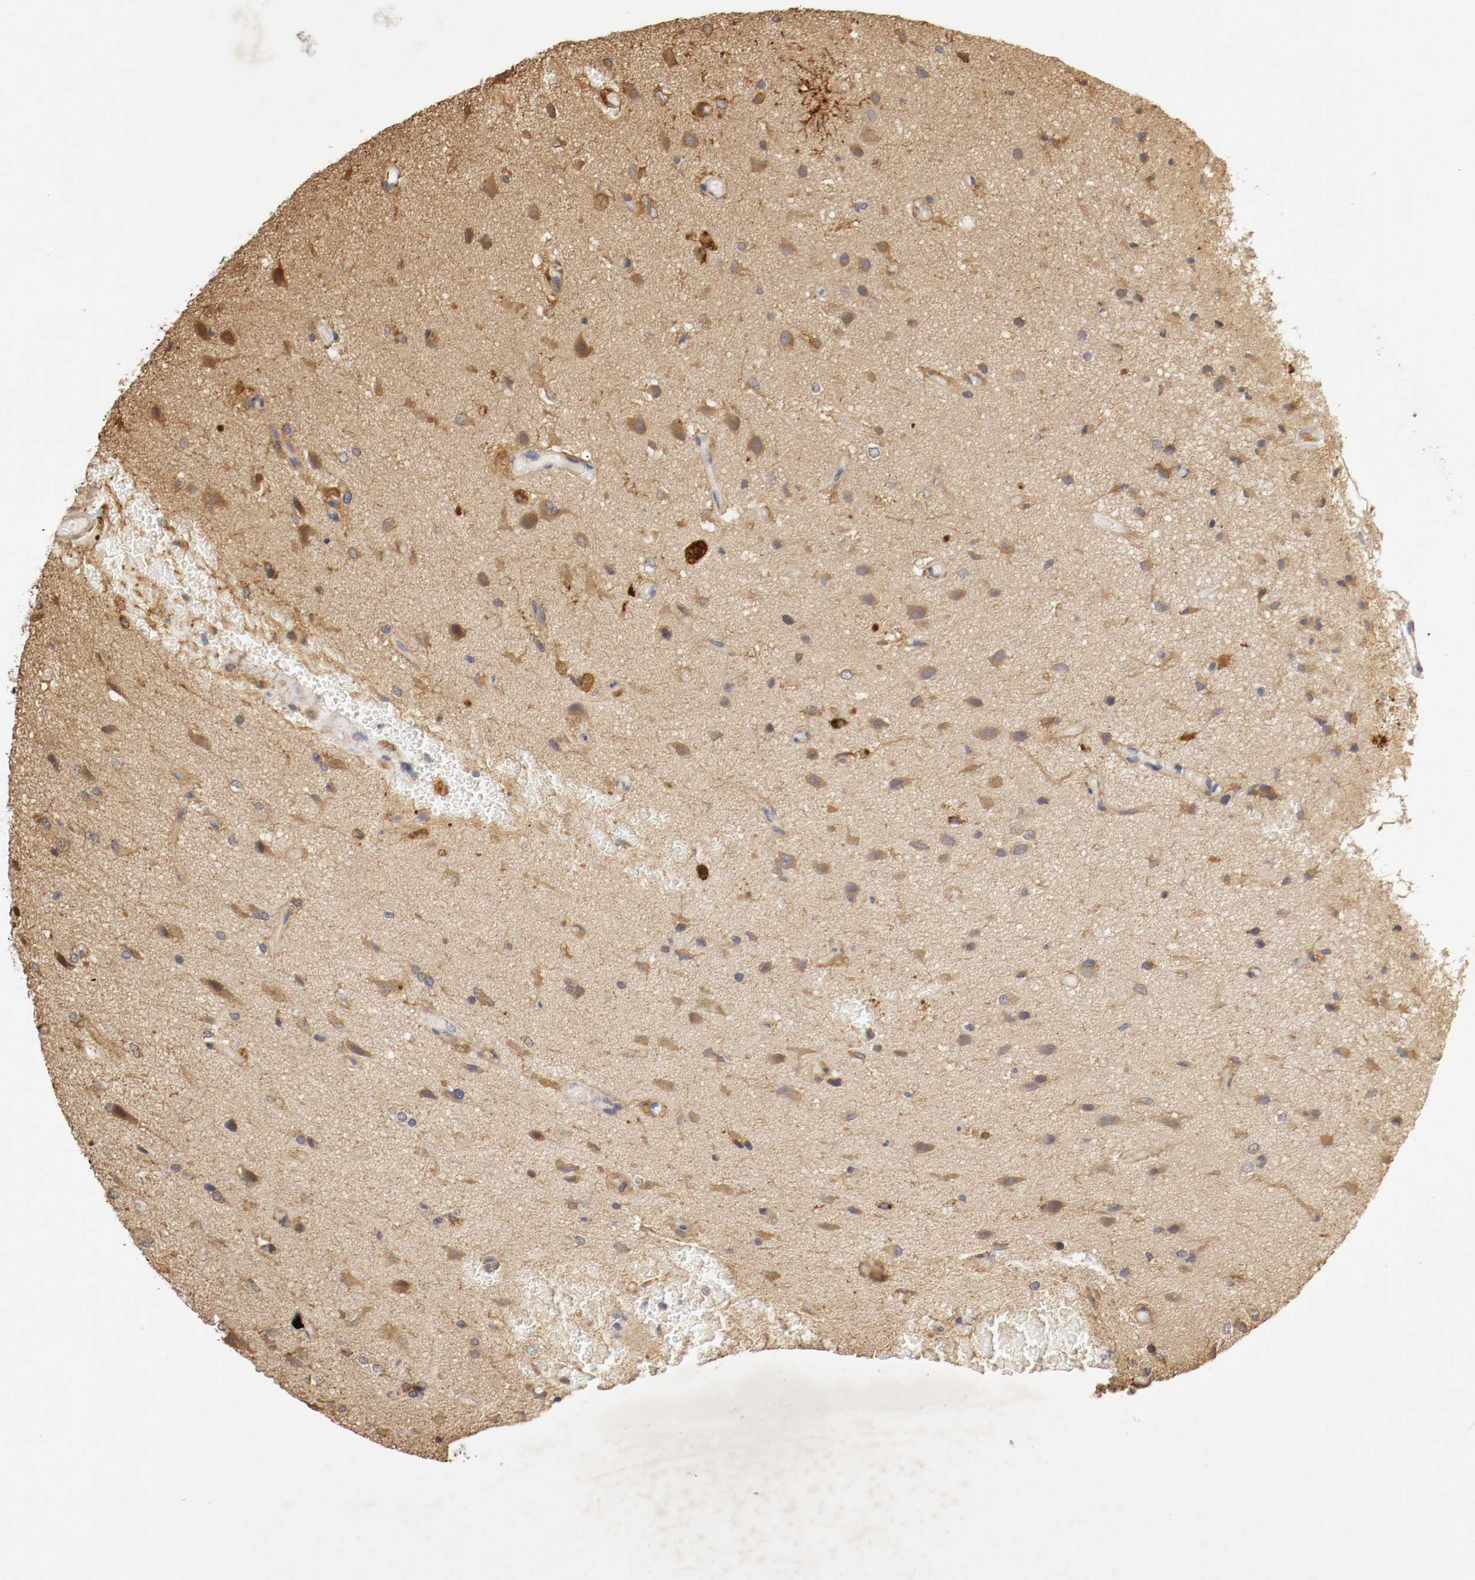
{"staining": {"intensity": "moderate", "quantity": ">75%", "location": "cytoplasmic/membranous"}, "tissue": "glioma", "cell_type": "Tumor cells", "image_type": "cancer", "snomed": [{"axis": "morphology", "description": "Glioma, malignant, High grade"}, {"axis": "topography", "description": "Brain"}], "caption": "Moderate cytoplasmic/membranous protein positivity is appreciated in about >75% of tumor cells in glioma.", "gene": "VEZT", "patient": {"sex": "male", "age": 47}}